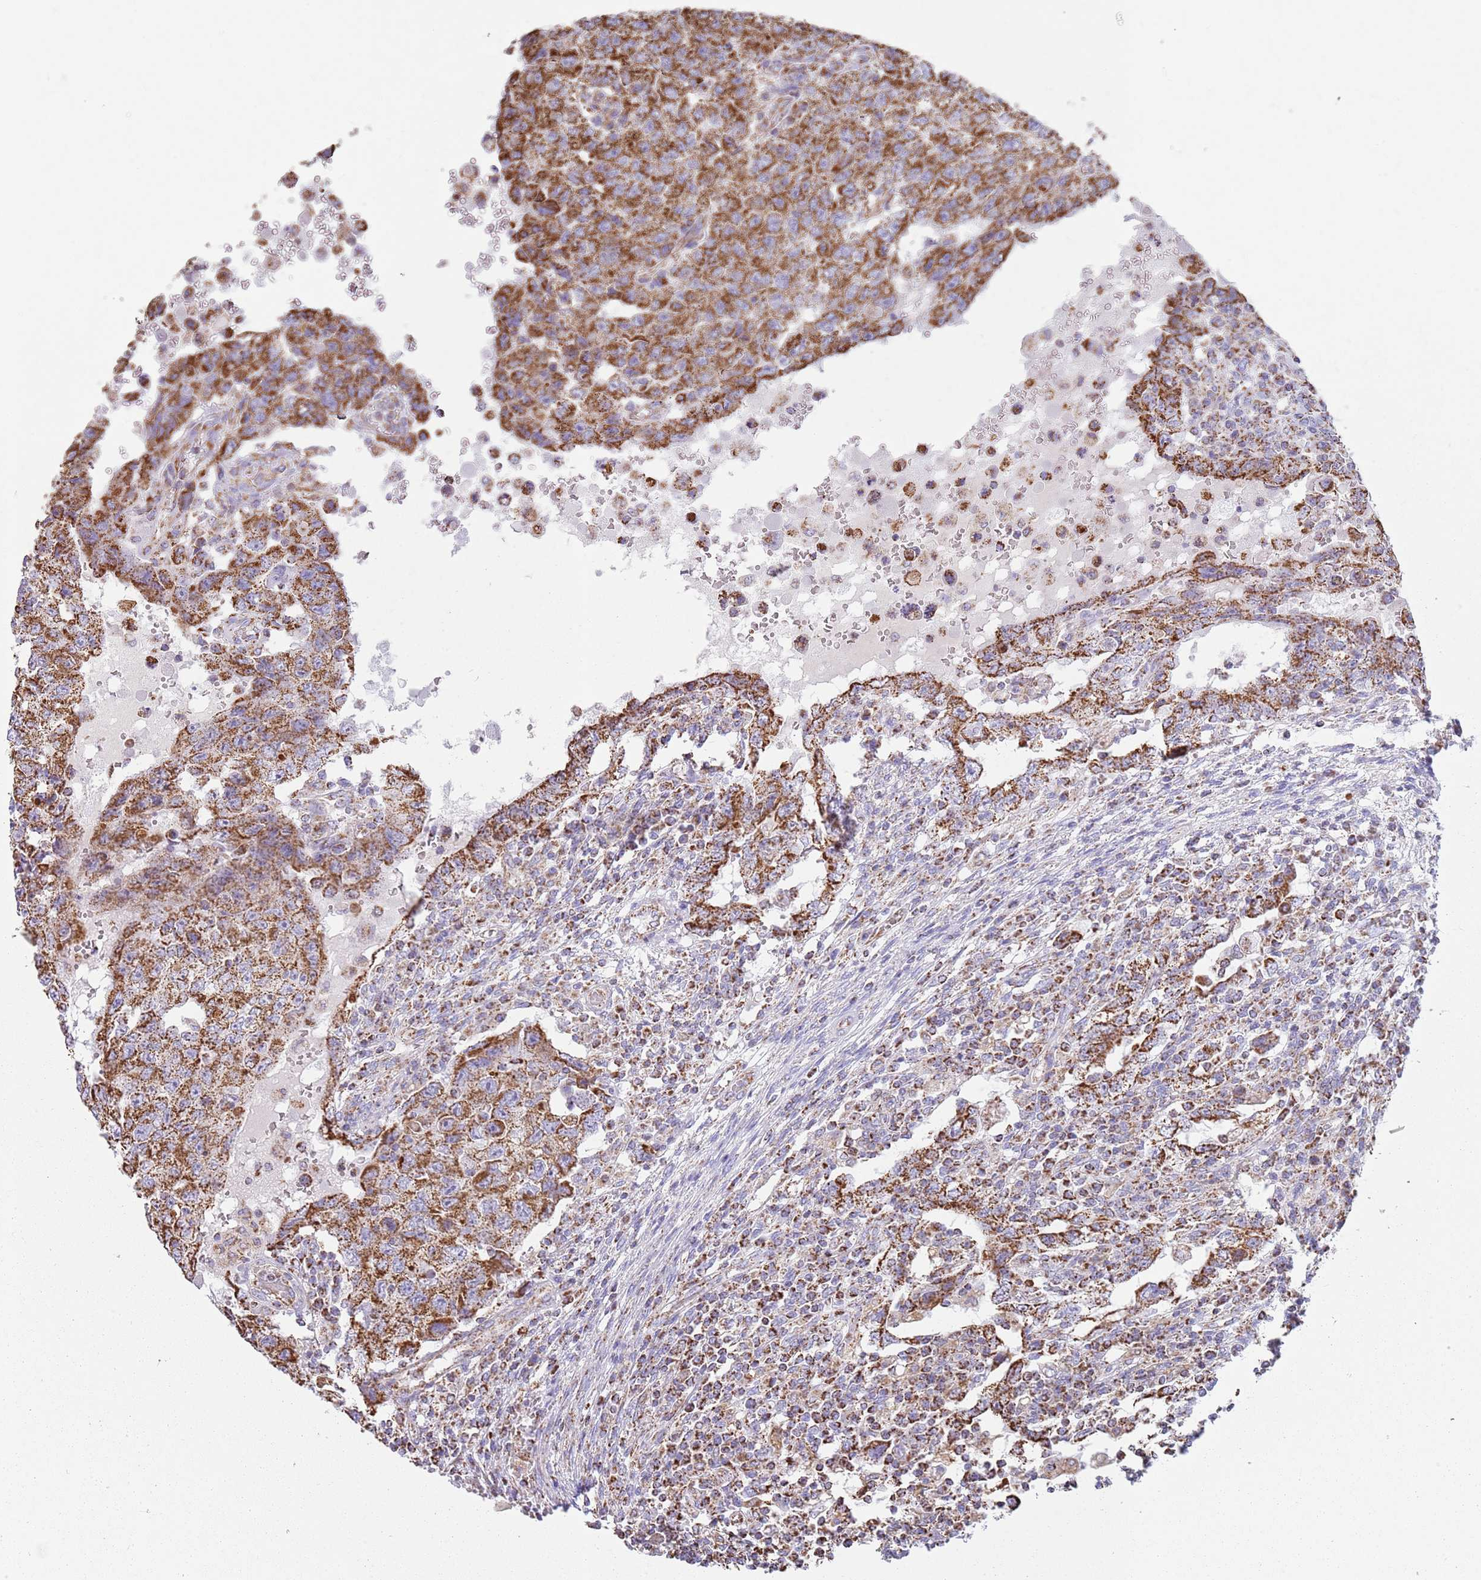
{"staining": {"intensity": "strong", "quantity": ">75%", "location": "cytoplasmic/membranous"}, "tissue": "testis cancer", "cell_type": "Tumor cells", "image_type": "cancer", "snomed": [{"axis": "morphology", "description": "Carcinoma, Embryonal, NOS"}, {"axis": "topography", "description": "Testis"}], "caption": "Brown immunohistochemical staining in testis cancer (embryonal carcinoma) exhibits strong cytoplasmic/membranous expression in about >75% of tumor cells. The protein of interest is shown in brown color, while the nuclei are stained blue.", "gene": "TTLL1", "patient": {"sex": "male", "age": 26}}